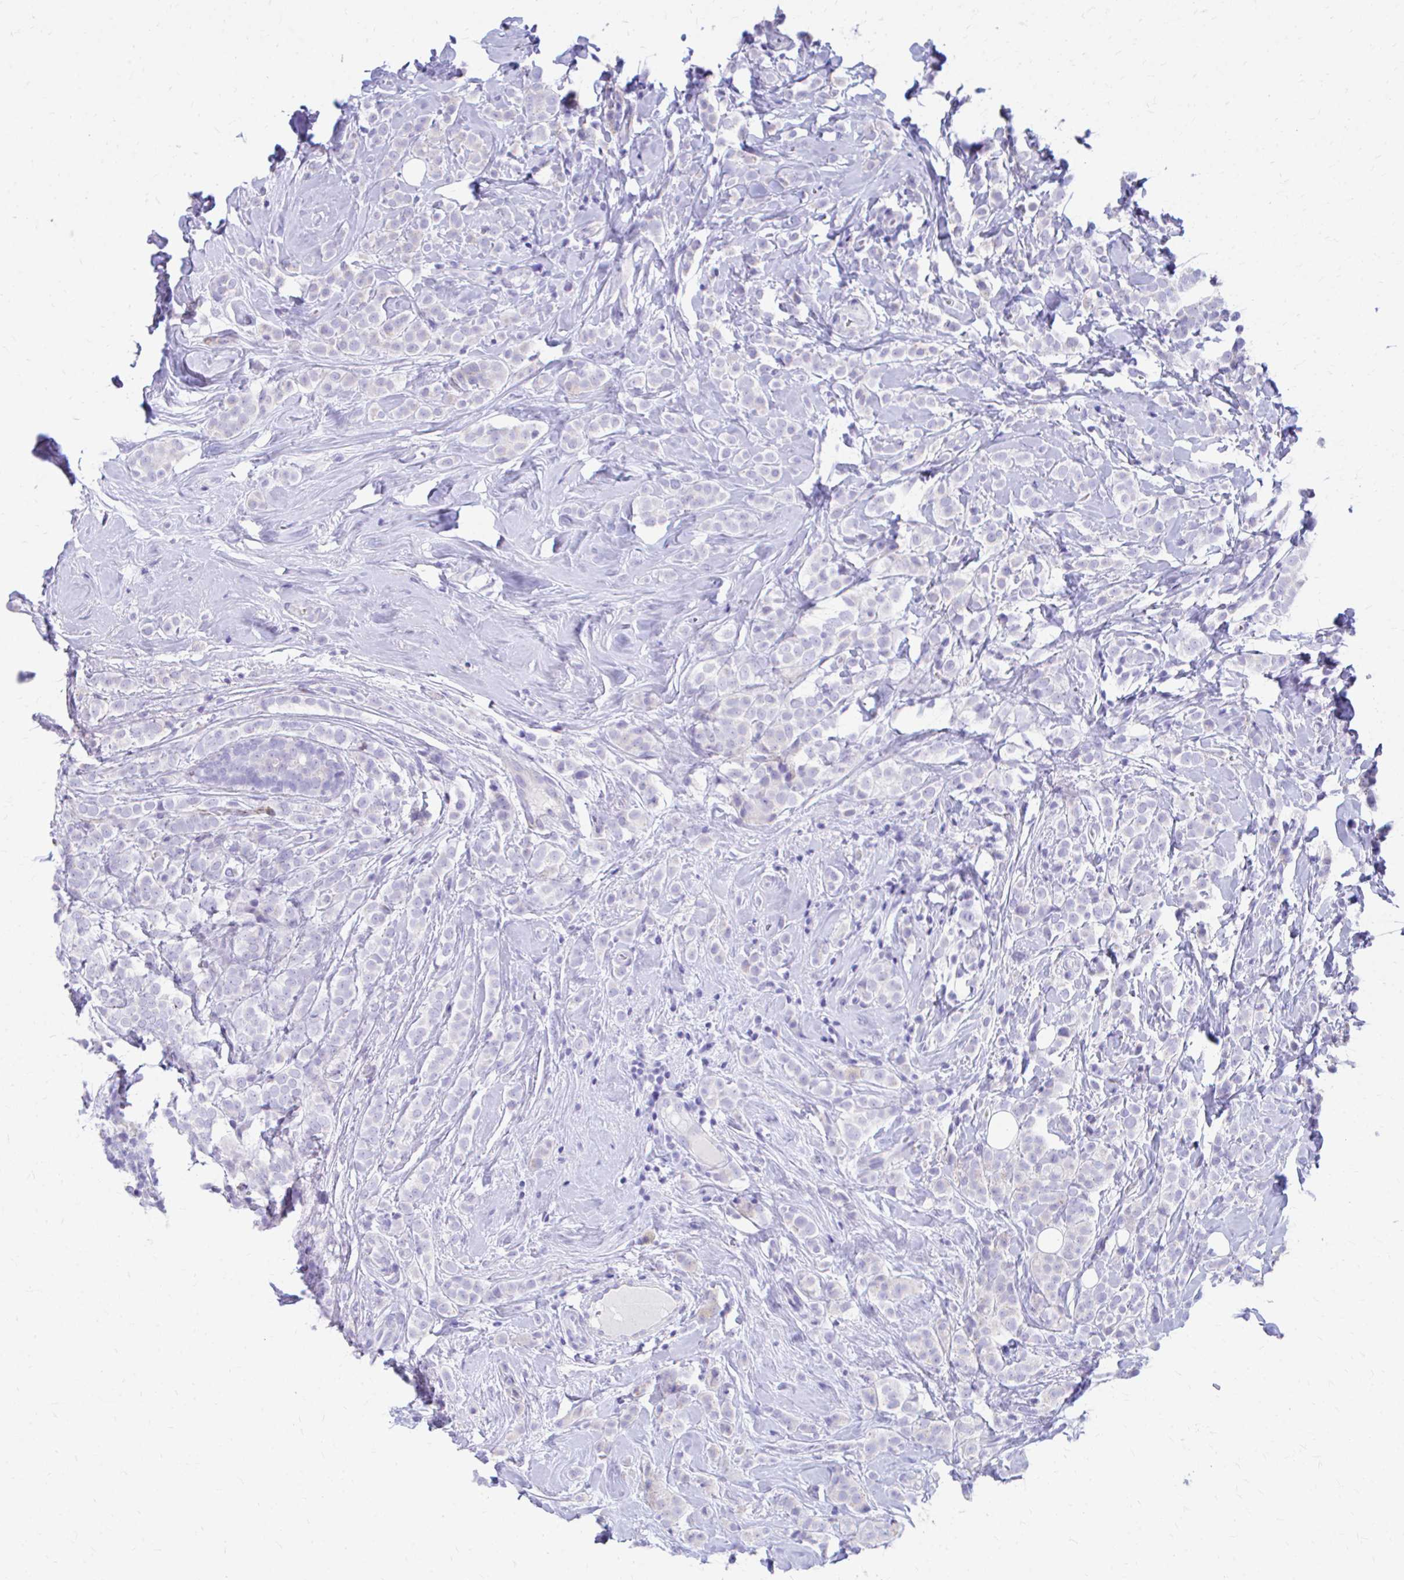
{"staining": {"intensity": "negative", "quantity": "none", "location": "none"}, "tissue": "breast cancer", "cell_type": "Tumor cells", "image_type": "cancer", "snomed": [{"axis": "morphology", "description": "Lobular carcinoma"}, {"axis": "topography", "description": "Breast"}], "caption": "Tumor cells are negative for protein expression in human lobular carcinoma (breast). (DAB (3,3'-diaminobenzidine) immunohistochemistry visualized using brightfield microscopy, high magnification).", "gene": "KRIT1", "patient": {"sex": "female", "age": 49}}